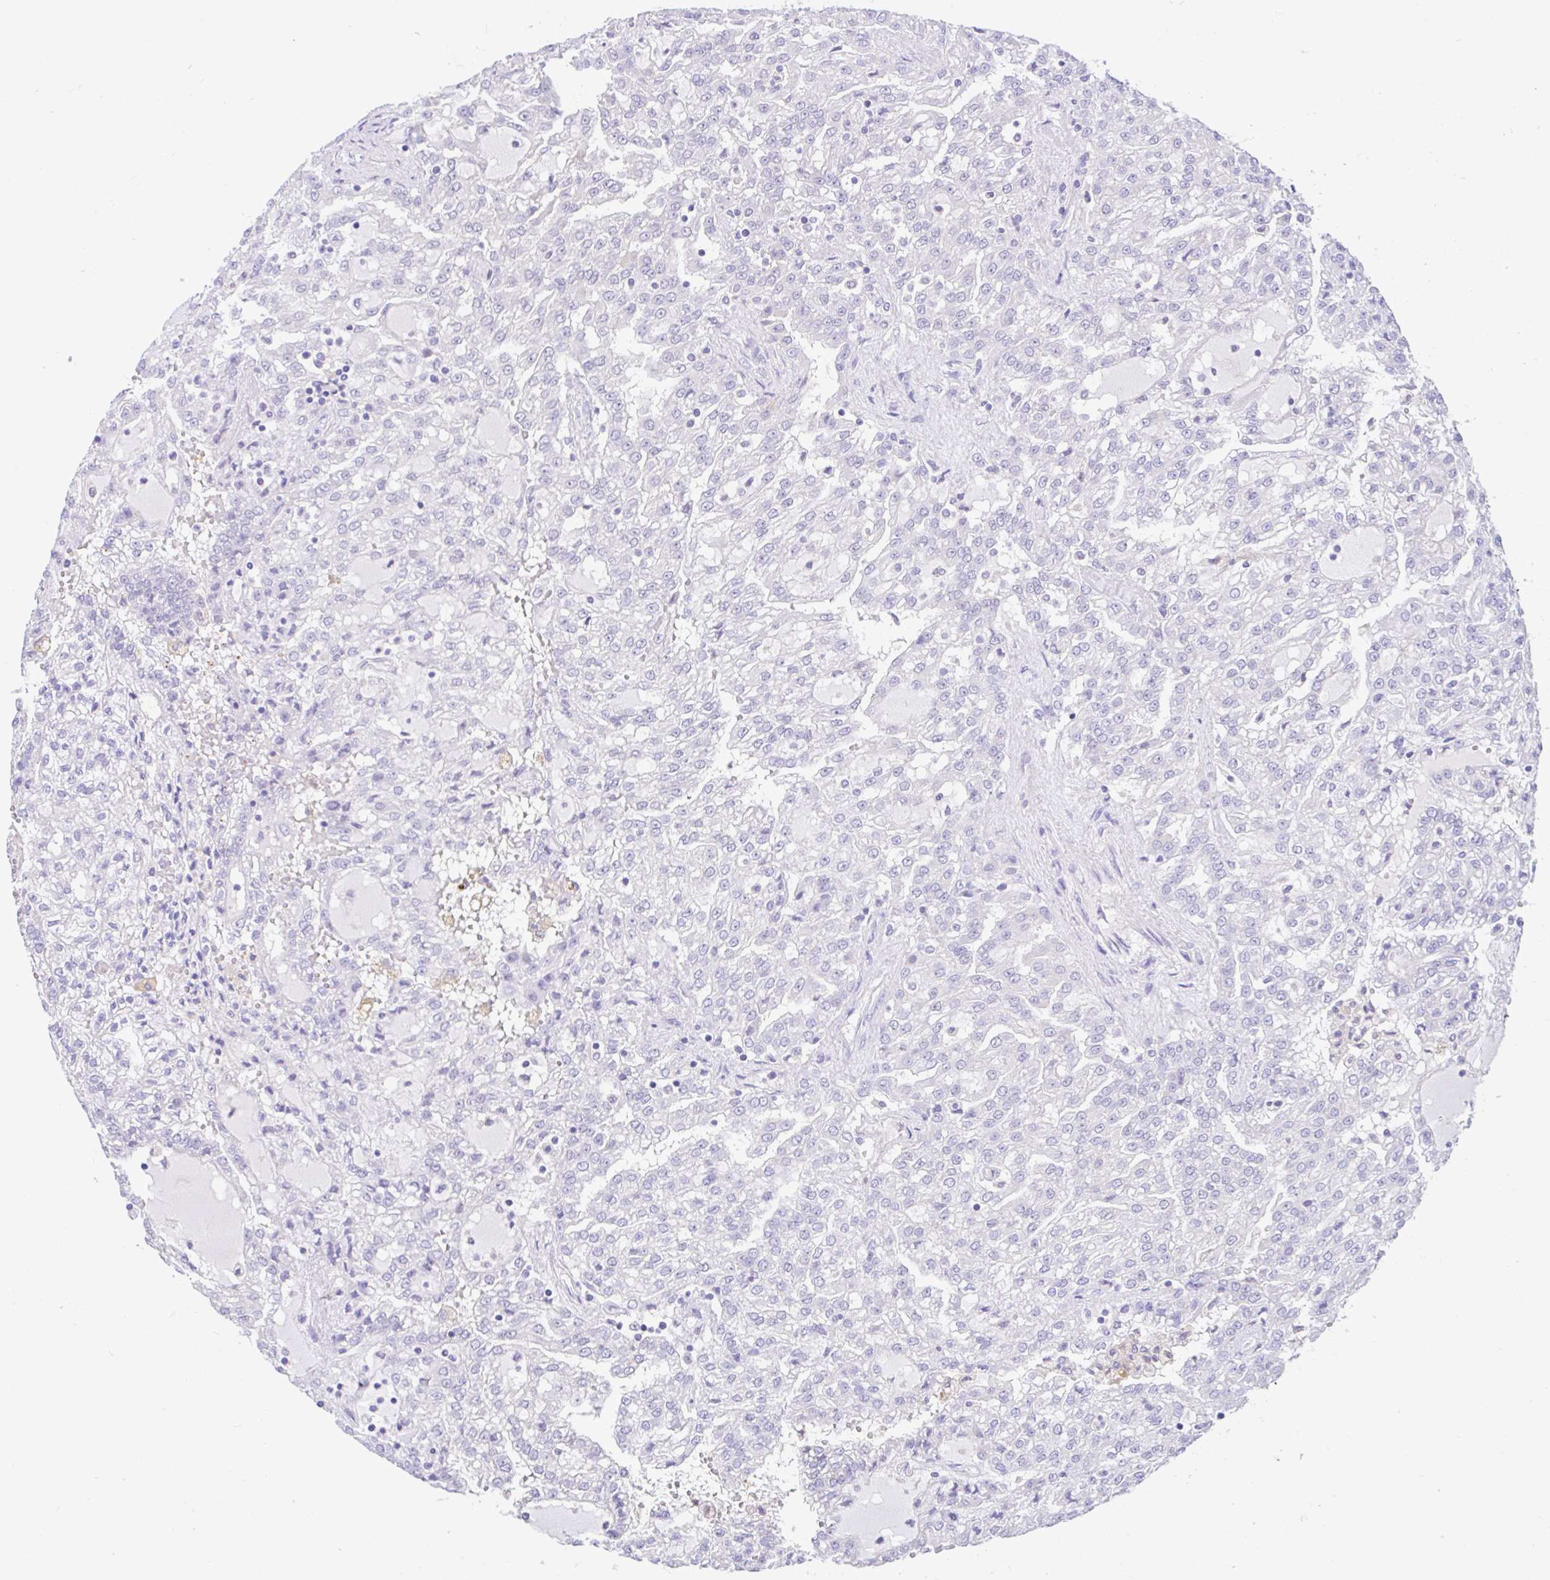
{"staining": {"intensity": "negative", "quantity": "none", "location": "none"}, "tissue": "renal cancer", "cell_type": "Tumor cells", "image_type": "cancer", "snomed": [{"axis": "morphology", "description": "Adenocarcinoma, NOS"}, {"axis": "topography", "description": "Kidney"}], "caption": "Immunohistochemical staining of renal adenocarcinoma demonstrates no significant positivity in tumor cells.", "gene": "ANO4", "patient": {"sex": "male", "age": 63}}